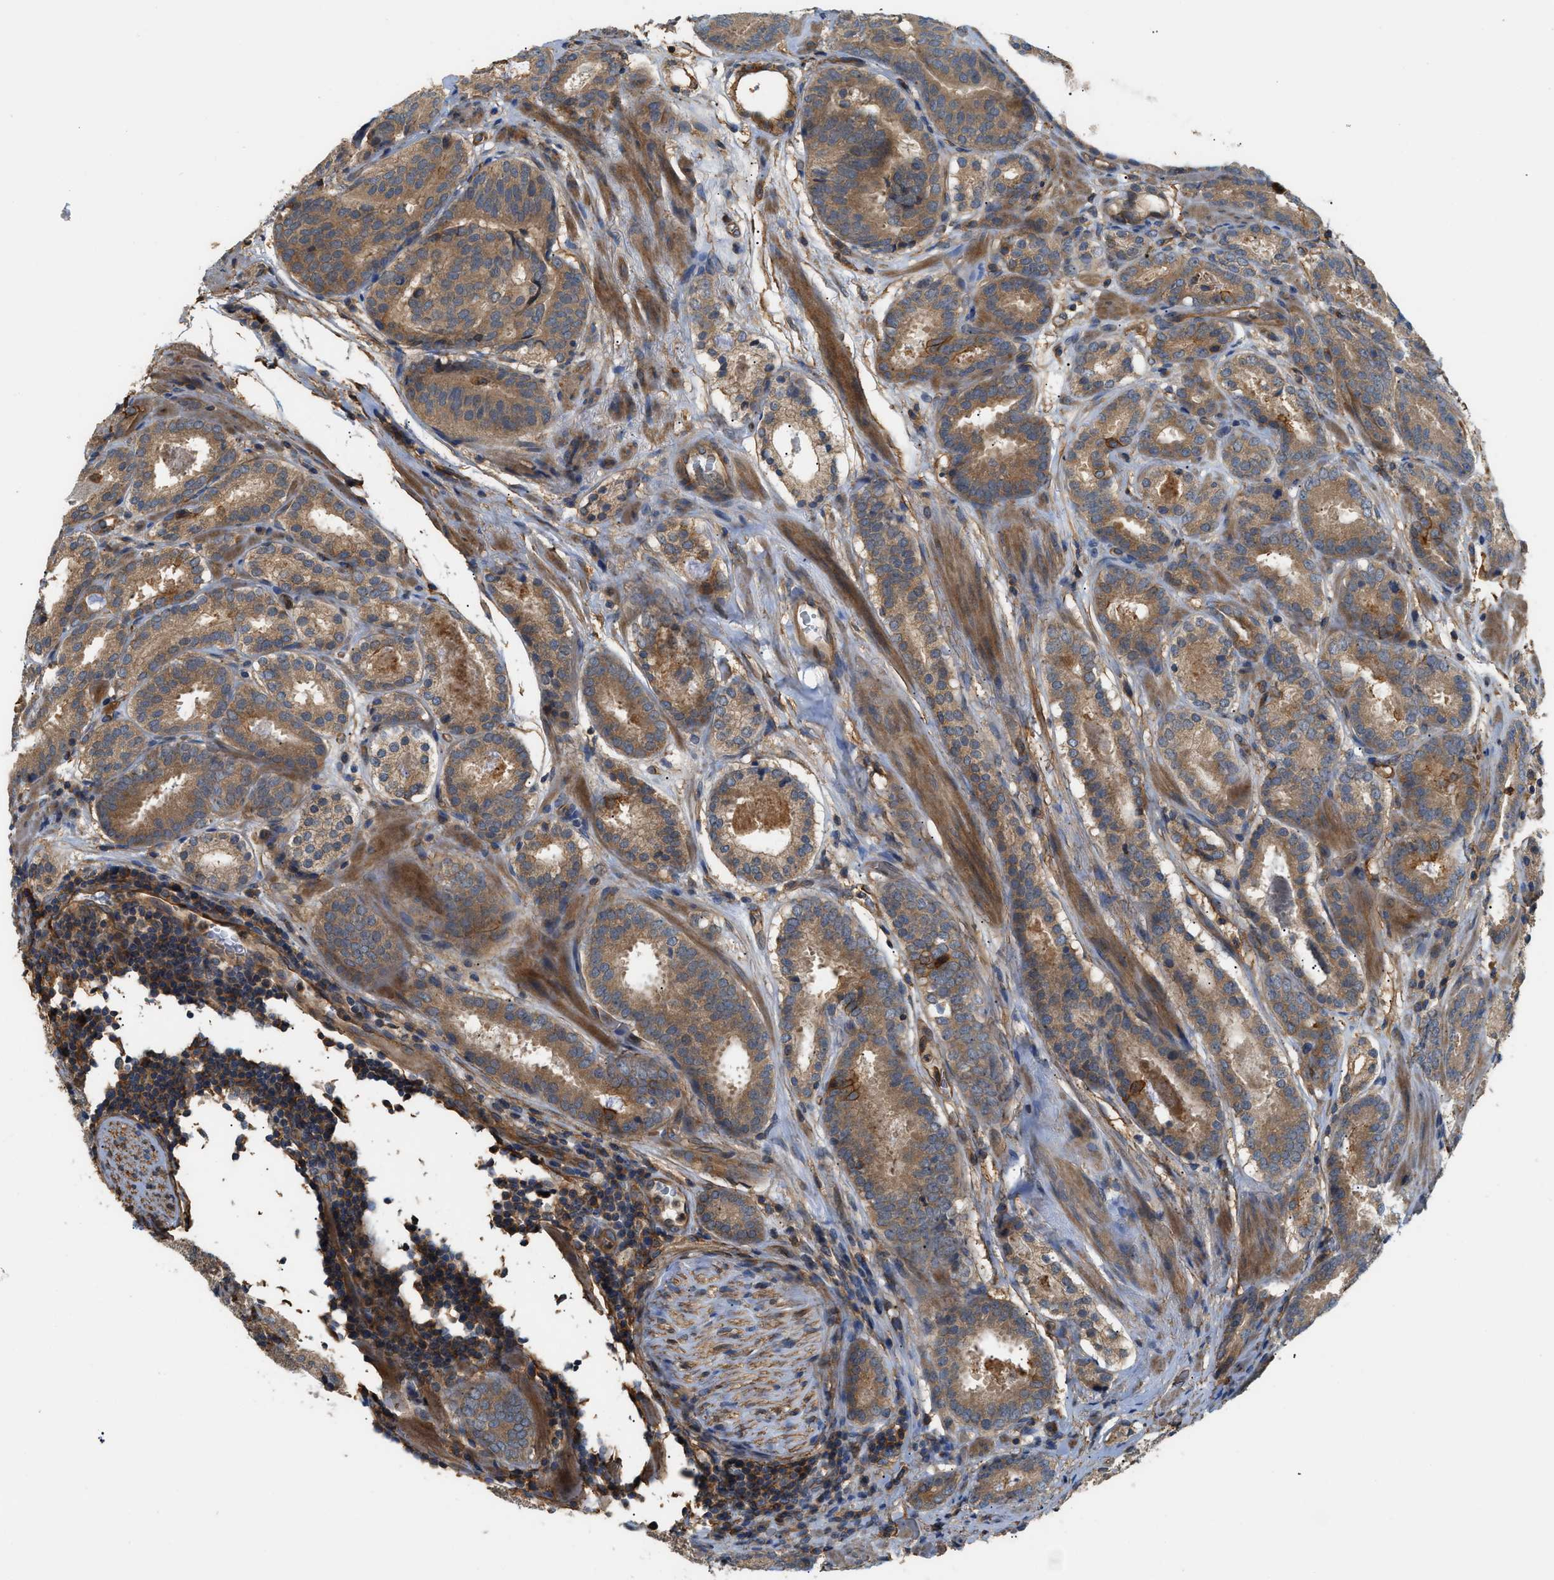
{"staining": {"intensity": "moderate", "quantity": ">75%", "location": "cytoplasmic/membranous"}, "tissue": "prostate cancer", "cell_type": "Tumor cells", "image_type": "cancer", "snomed": [{"axis": "morphology", "description": "Adenocarcinoma, Low grade"}, {"axis": "topography", "description": "Prostate"}], "caption": "Moderate cytoplasmic/membranous staining is present in approximately >75% of tumor cells in low-grade adenocarcinoma (prostate). (DAB (3,3'-diaminobenzidine) IHC, brown staining for protein, blue staining for nuclei).", "gene": "DDHD2", "patient": {"sex": "male", "age": 69}}